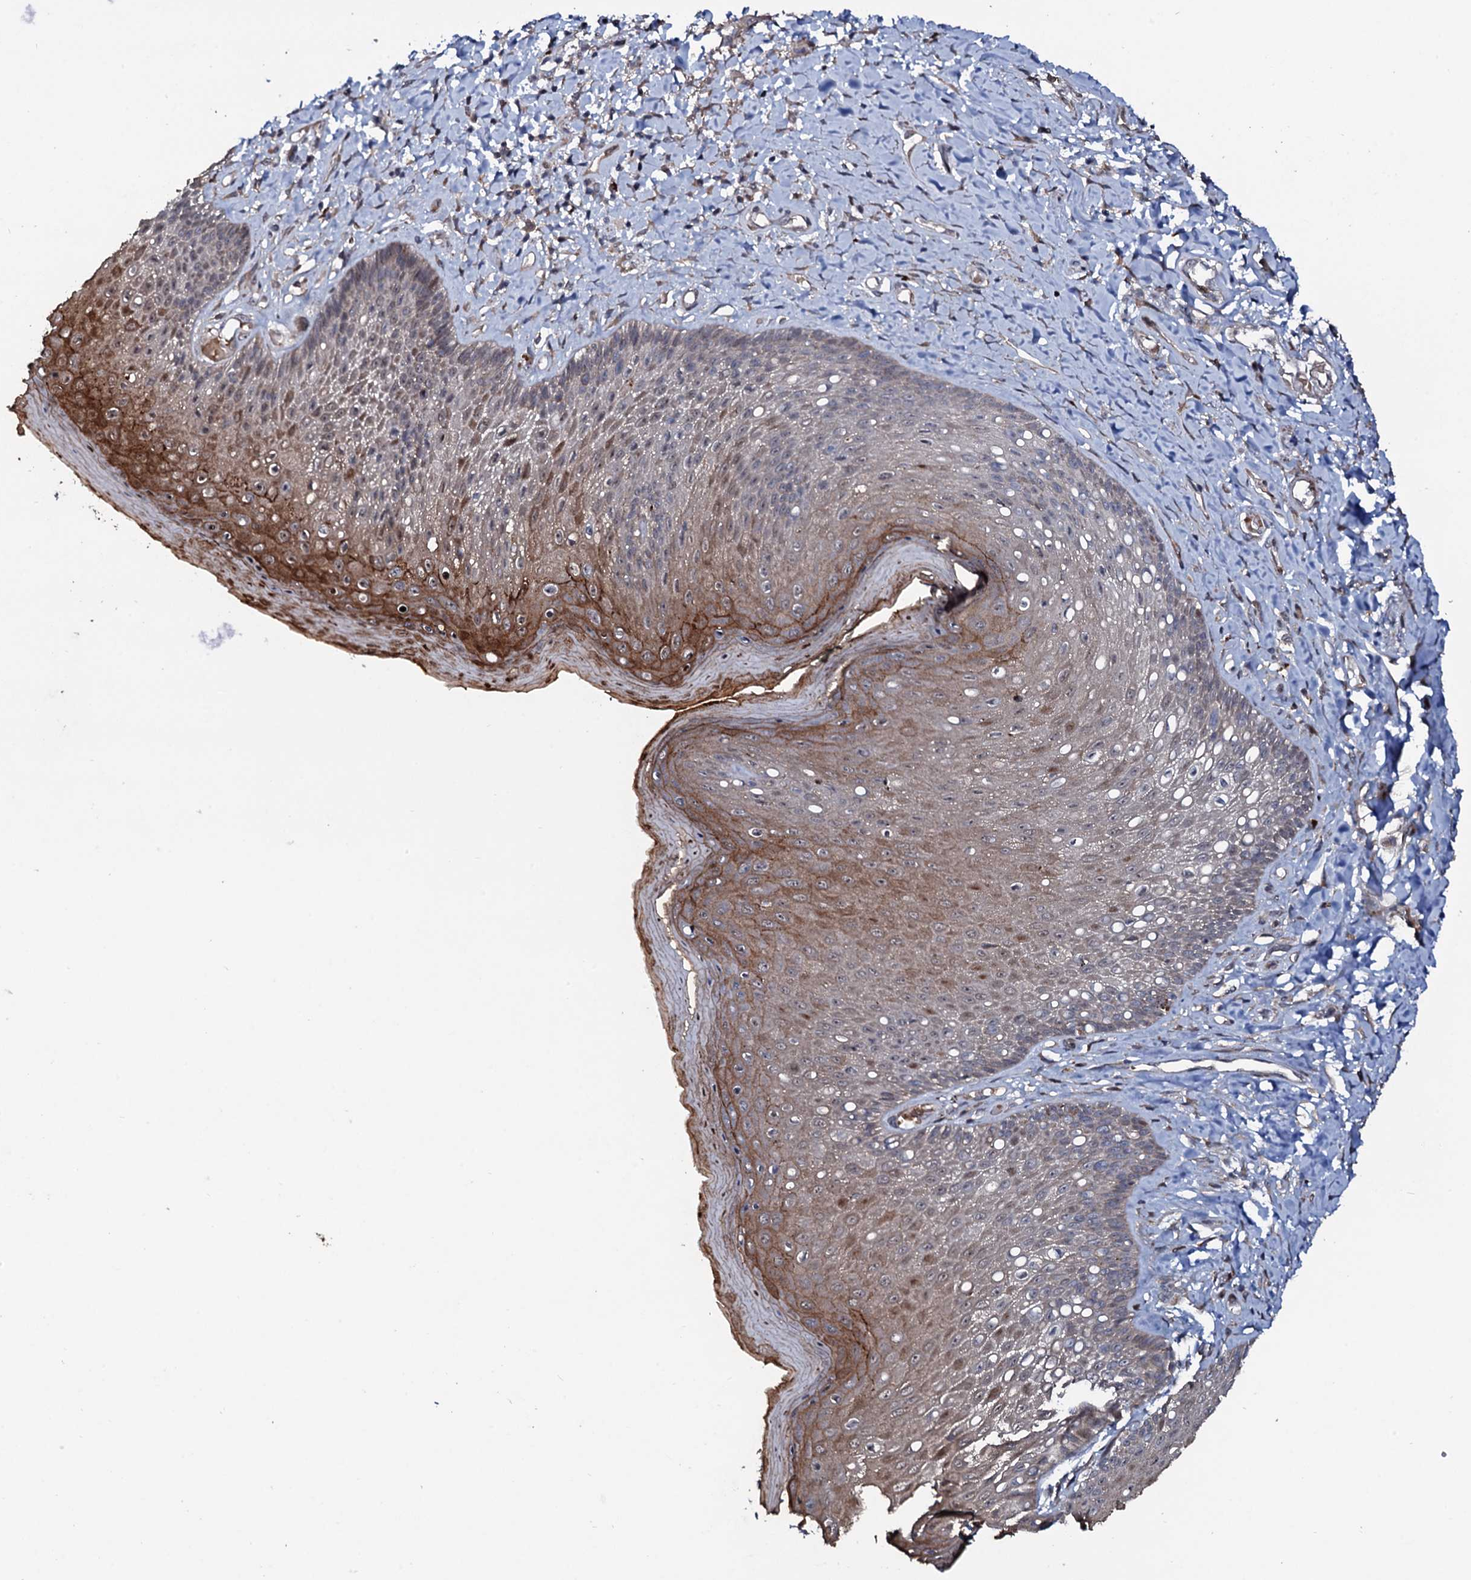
{"staining": {"intensity": "moderate", "quantity": "25%-75%", "location": "cytoplasmic/membranous,nuclear"}, "tissue": "skin", "cell_type": "Epidermal cells", "image_type": "normal", "snomed": [{"axis": "morphology", "description": "Normal tissue, NOS"}, {"axis": "topography", "description": "Anal"}], "caption": "Immunohistochemical staining of normal human skin demonstrates 25%-75% levels of moderate cytoplasmic/membranous,nuclear protein staining in approximately 25%-75% of epidermal cells. (Brightfield microscopy of DAB IHC at high magnification).", "gene": "COG6", "patient": {"sex": "male", "age": 78}}